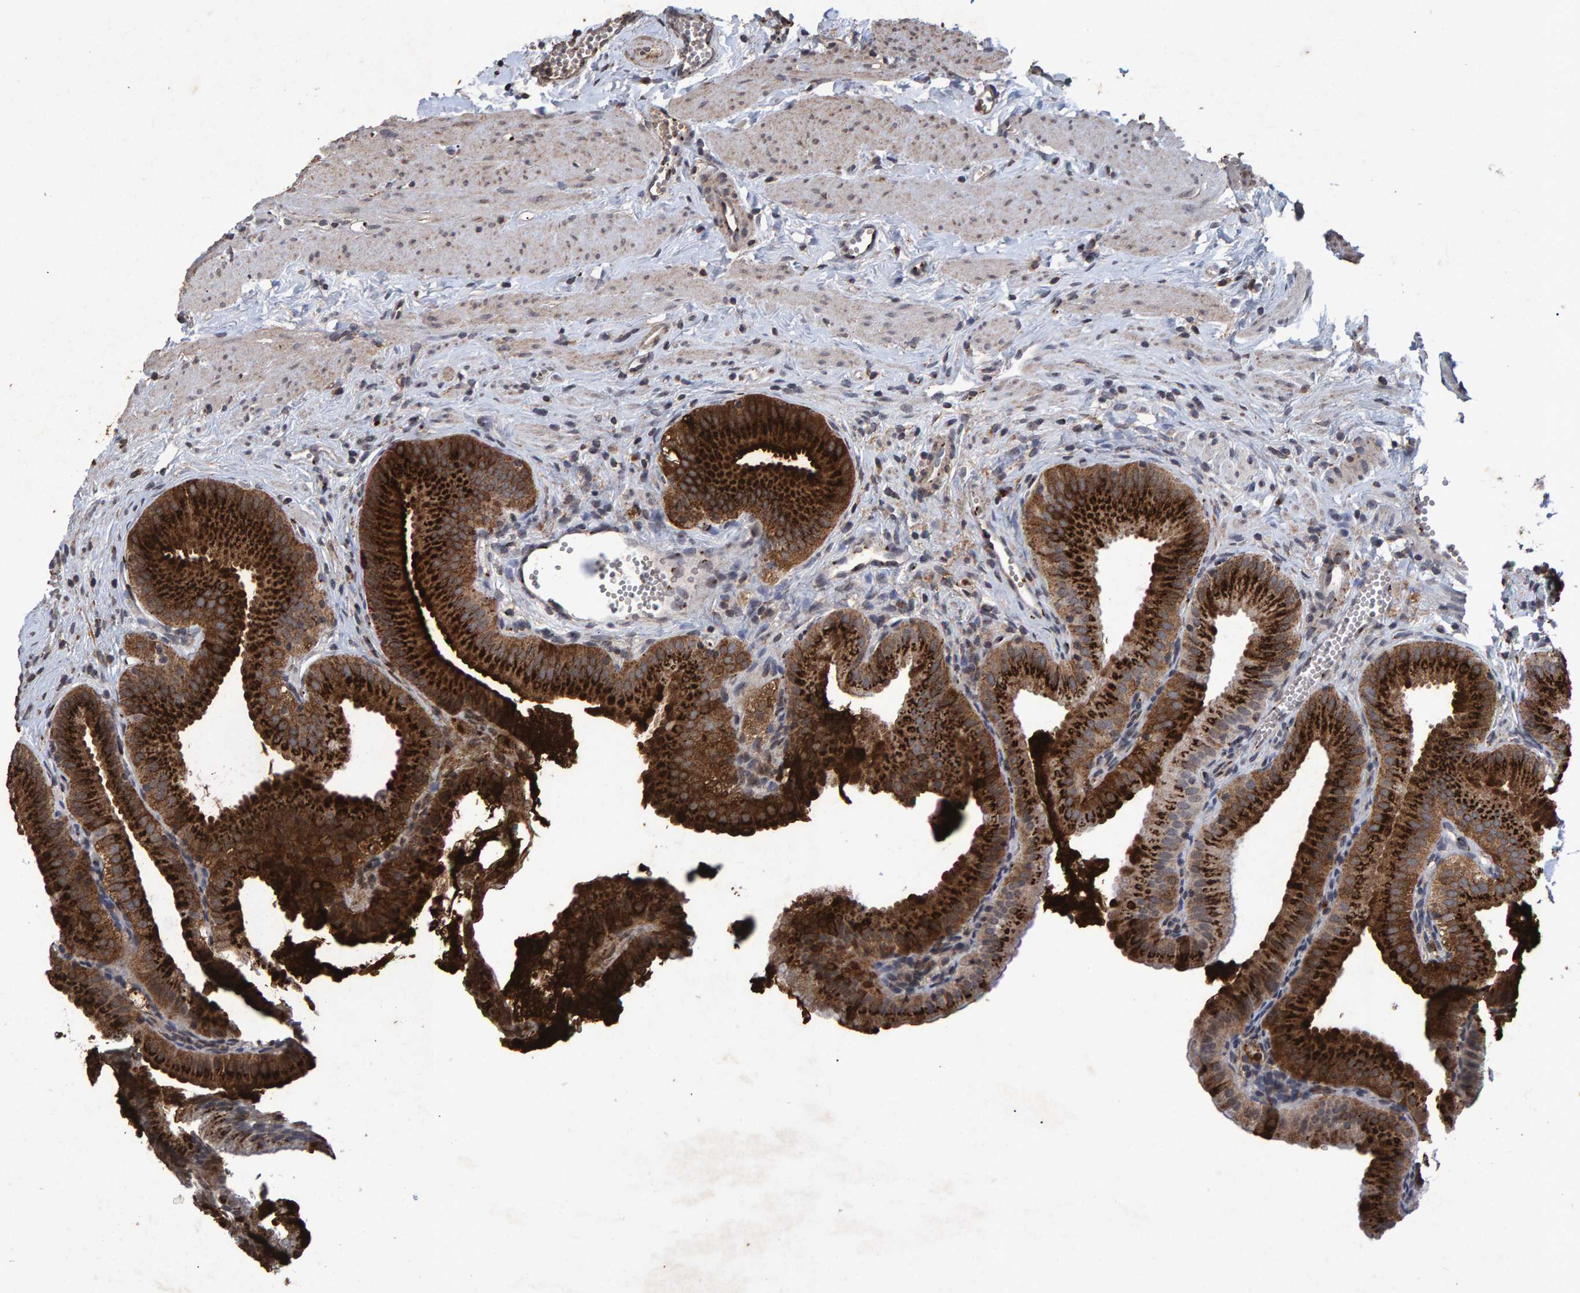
{"staining": {"intensity": "strong", "quantity": "25%-75%", "location": "cytoplasmic/membranous"}, "tissue": "gallbladder", "cell_type": "Glandular cells", "image_type": "normal", "snomed": [{"axis": "morphology", "description": "Normal tissue, NOS"}, {"axis": "topography", "description": "Gallbladder"}], "caption": "Immunohistochemistry of normal human gallbladder shows high levels of strong cytoplasmic/membranous staining in approximately 25%-75% of glandular cells. The protein is shown in brown color, while the nuclei are stained blue.", "gene": "GALC", "patient": {"sex": "male", "age": 38}}